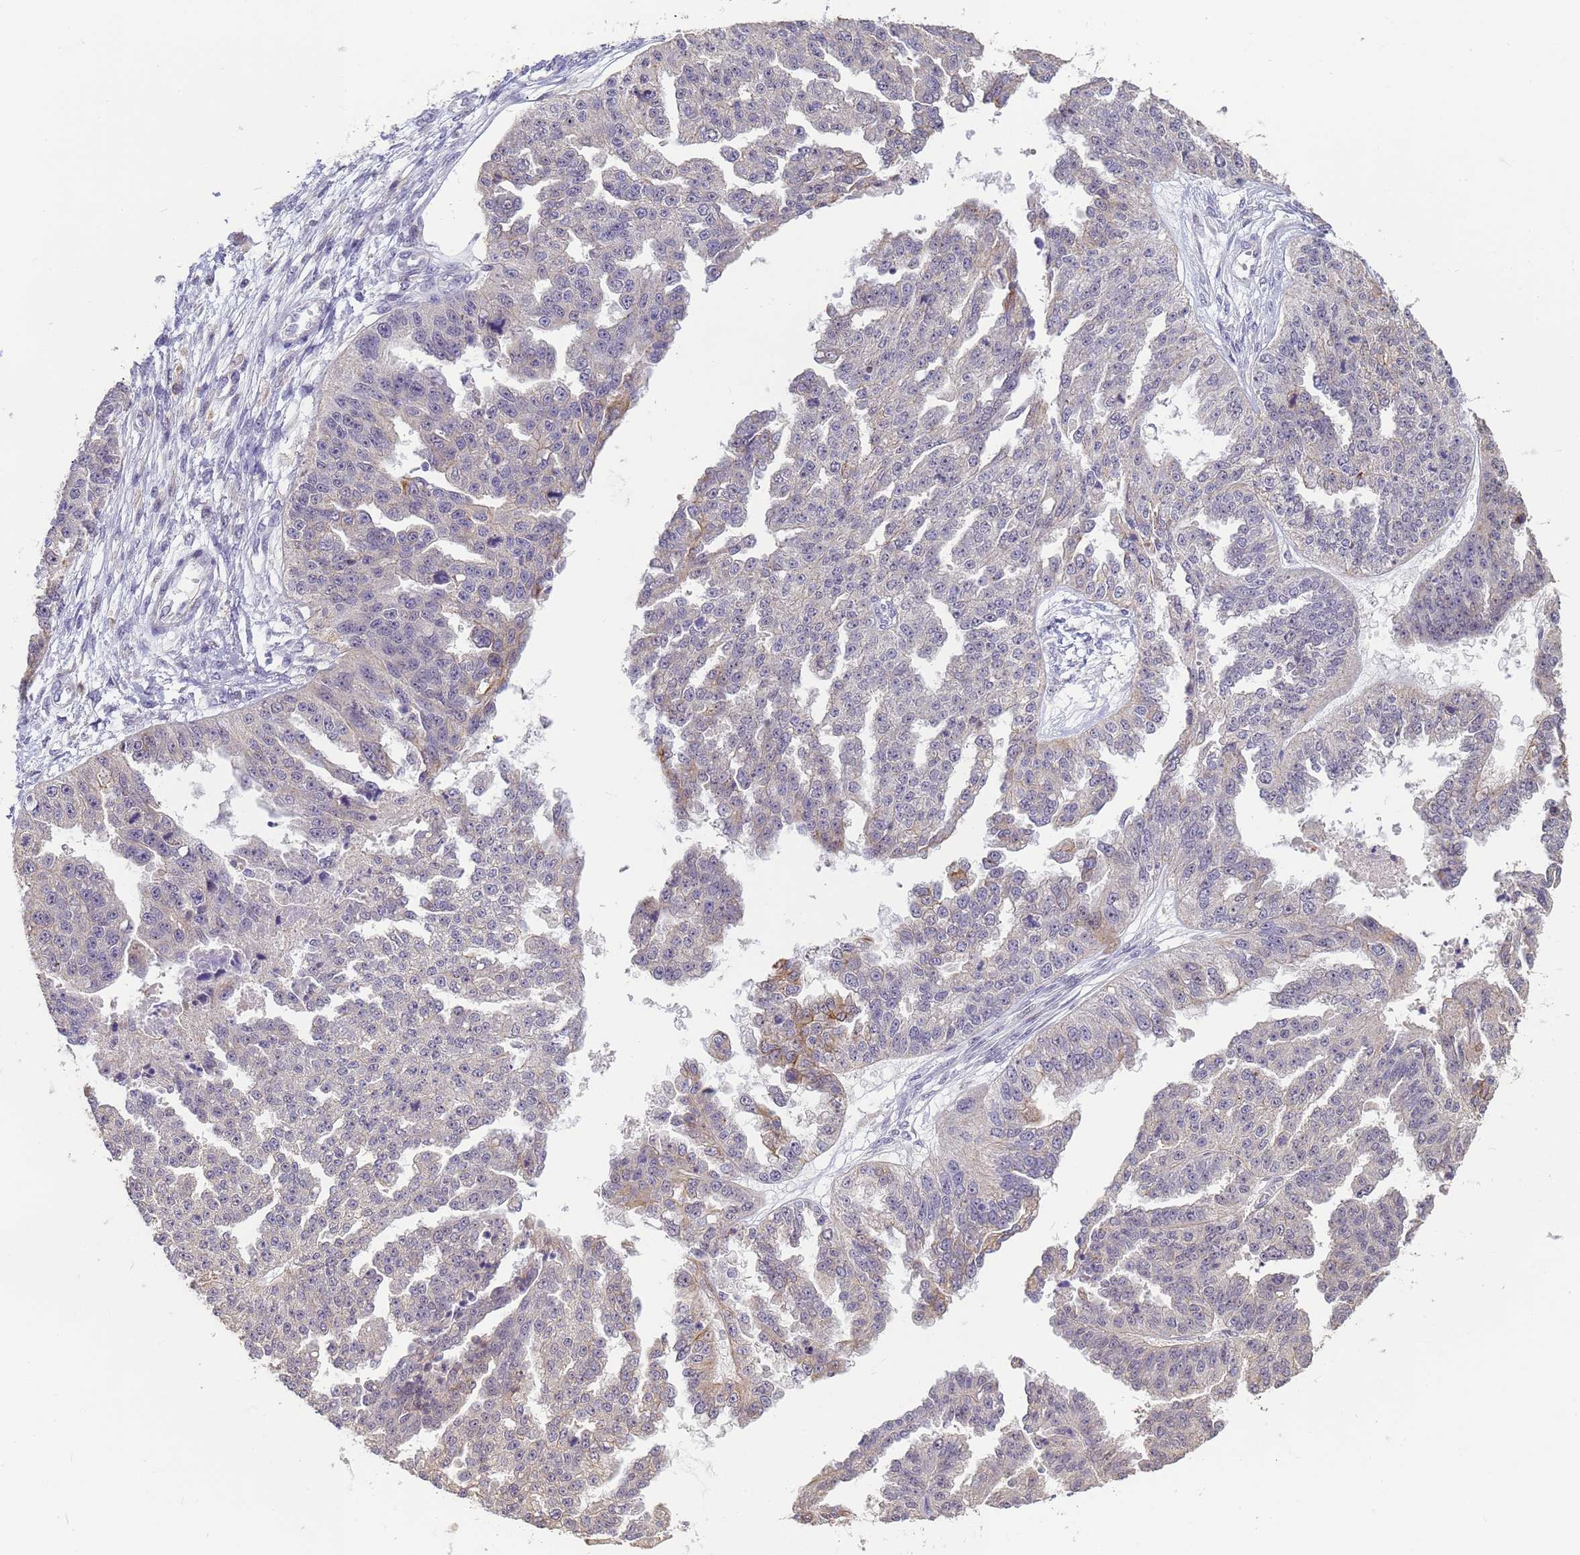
{"staining": {"intensity": "weak", "quantity": "<25%", "location": "cytoplasmic/membranous"}, "tissue": "ovarian cancer", "cell_type": "Tumor cells", "image_type": "cancer", "snomed": [{"axis": "morphology", "description": "Cystadenocarcinoma, serous, NOS"}, {"axis": "topography", "description": "Ovary"}], "caption": "This is an immunohistochemistry (IHC) micrograph of serous cystadenocarcinoma (ovarian). There is no staining in tumor cells.", "gene": "VWA3A", "patient": {"sex": "female", "age": 58}}